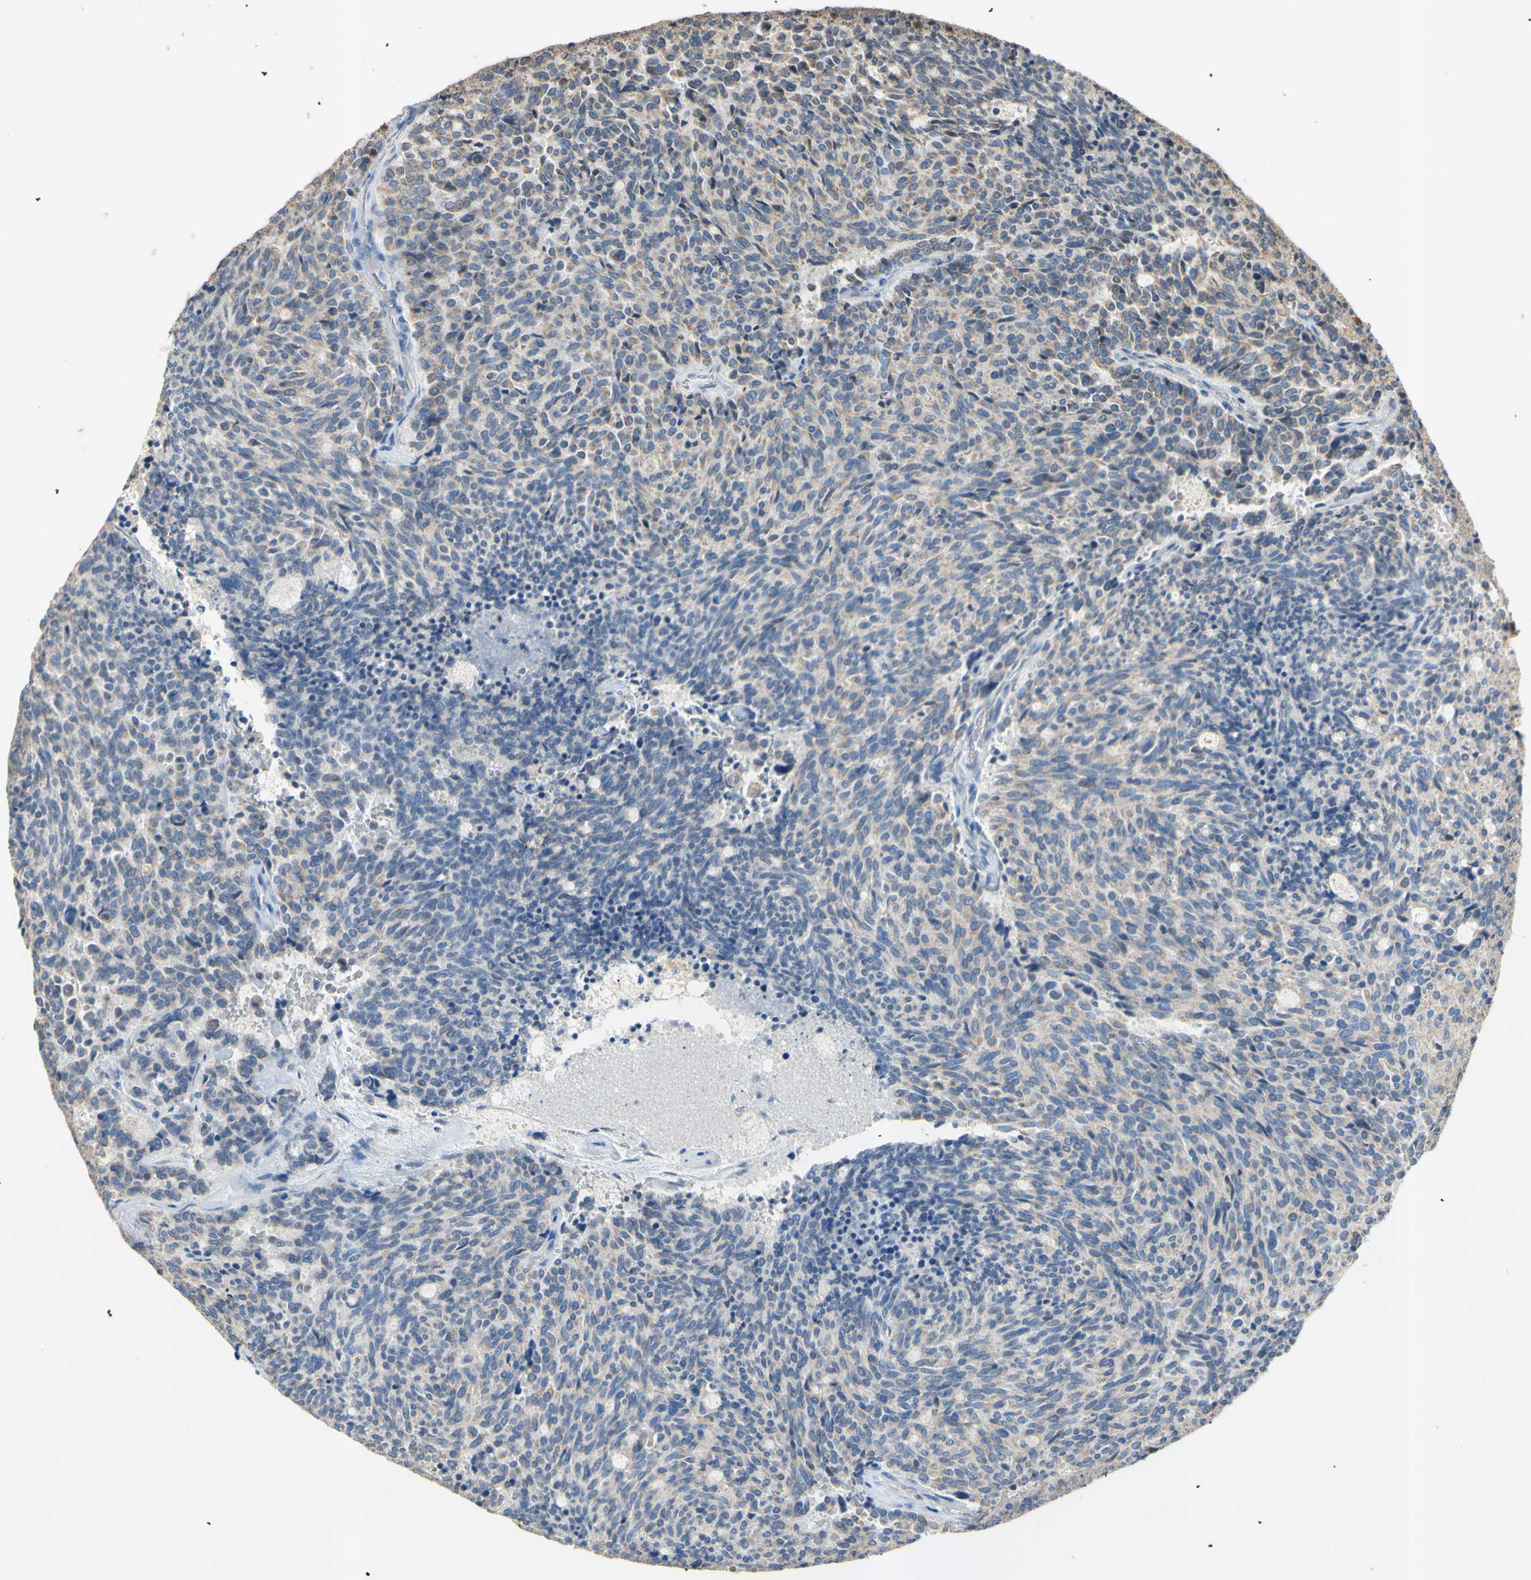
{"staining": {"intensity": "weak", "quantity": "<25%", "location": "cytoplasmic/membranous"}, "tissue": "carcinoid", "cell_type": "Tumor cells", "image_type": "cancer", "snomed": [{"axis": "morphology", "description": "Carcinoid, malignant, NOS"}, {"axis": "topography", "description": "Pancreas"}], "caption": "The micrograph shows no significant expression in tumor cells of carcinoid. Brightfield microscopy of IHC stained with DAB (3,3'-diaminobenzidine) (brown) and hematoxylin (blue), captured at high magnification.", "gene": "PTGIS", "patient": {"sex": "female", "age": 54}}